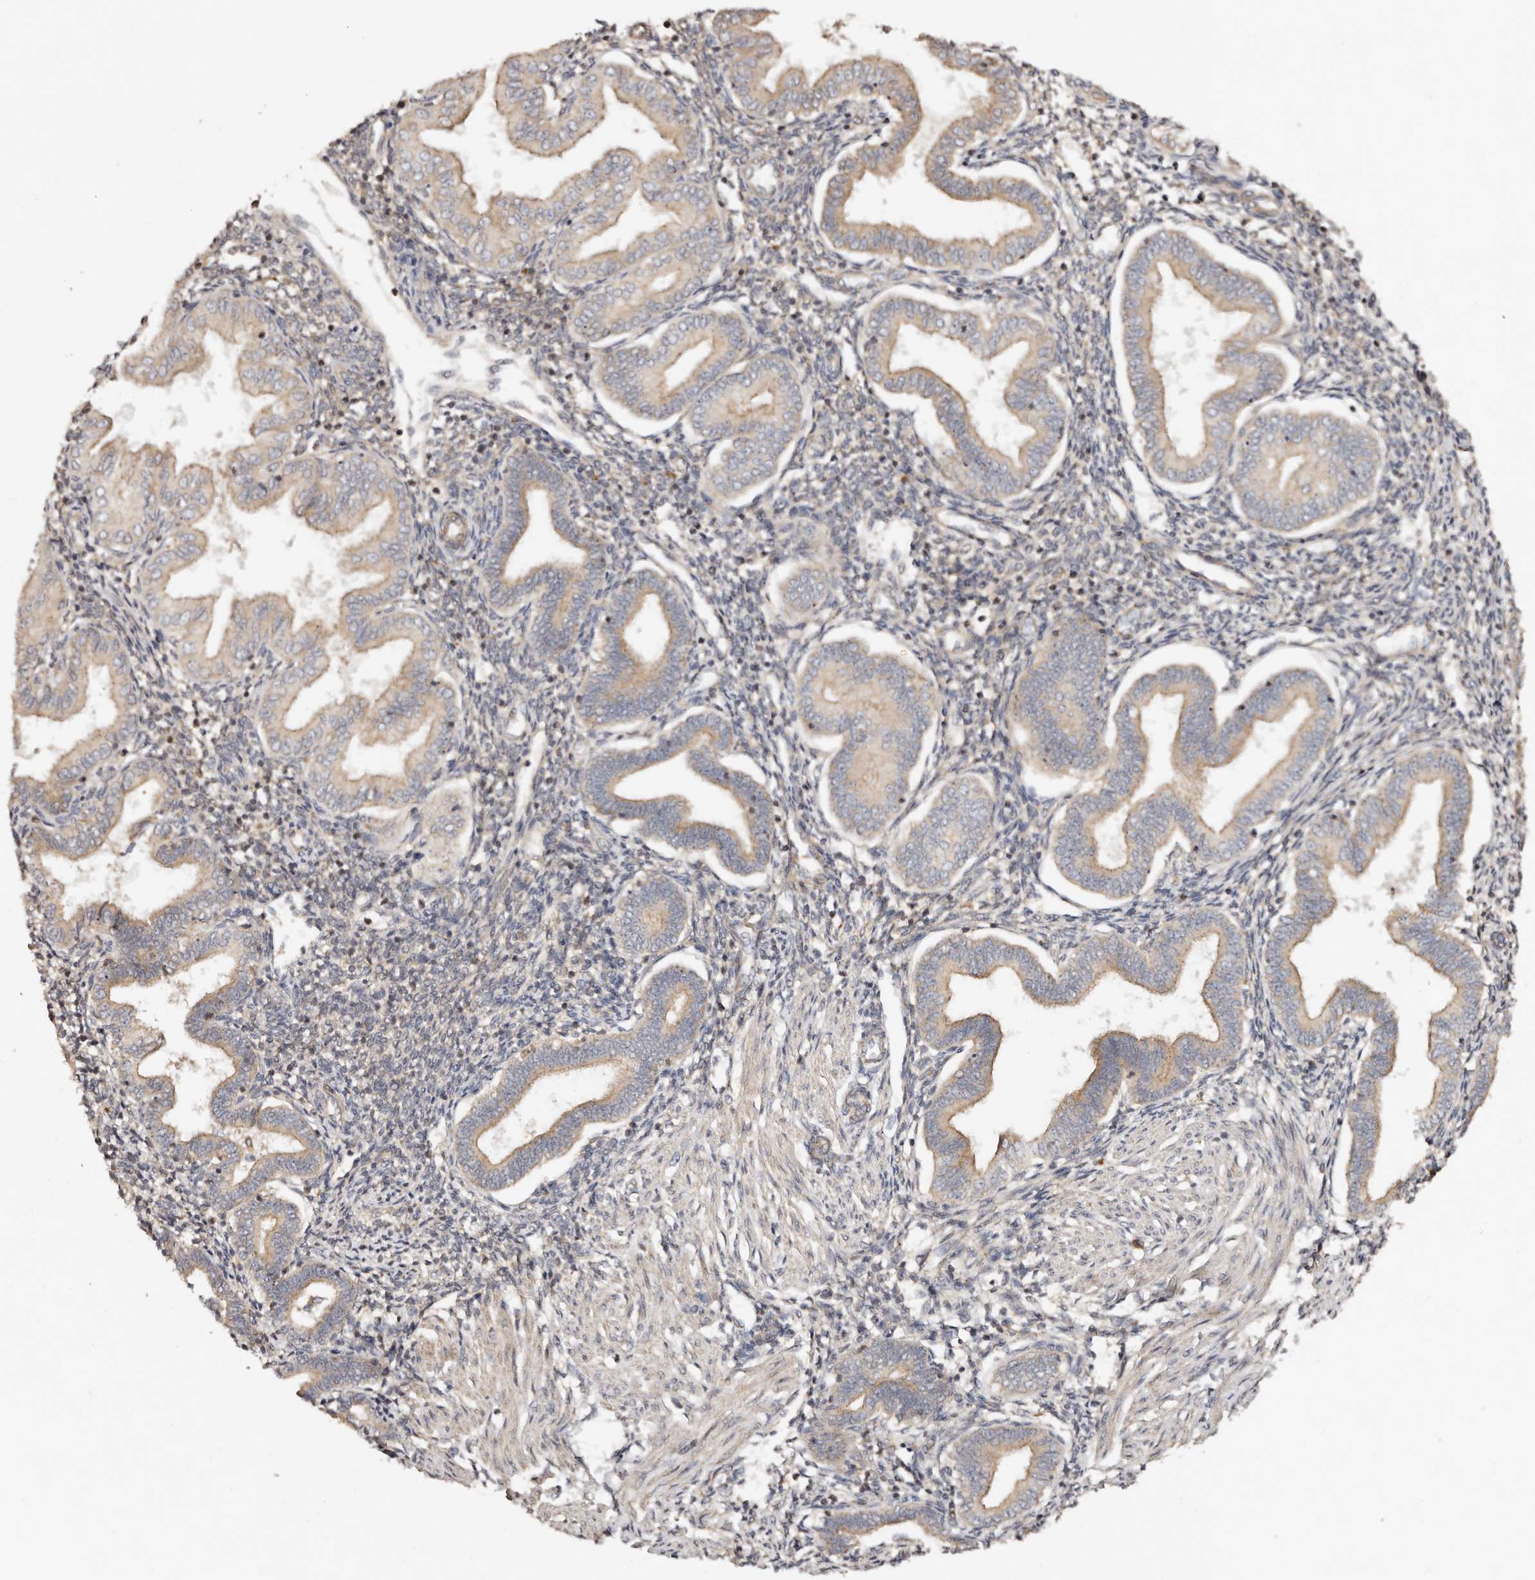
{"staining": {"intensity": "negative", "quantity": "none", "location": "none"}, "tissue": "endometrium", "cell_type": "Cells in endometrial stroma", "image_type": "normal", "snomed": [{"axis": "morphology", "description": "Normal tissue, NOS"}, {"axis": "topography", "description": "Endometrium"}], "caption": "The IHC micrograph has no significant positivity in cells in endometrial stroma of endometrium. (Brightfield microscopy of DAB IHC at high magnification).", "gene": "DENND11", "patient": {"sex": "female", "age": 53}}